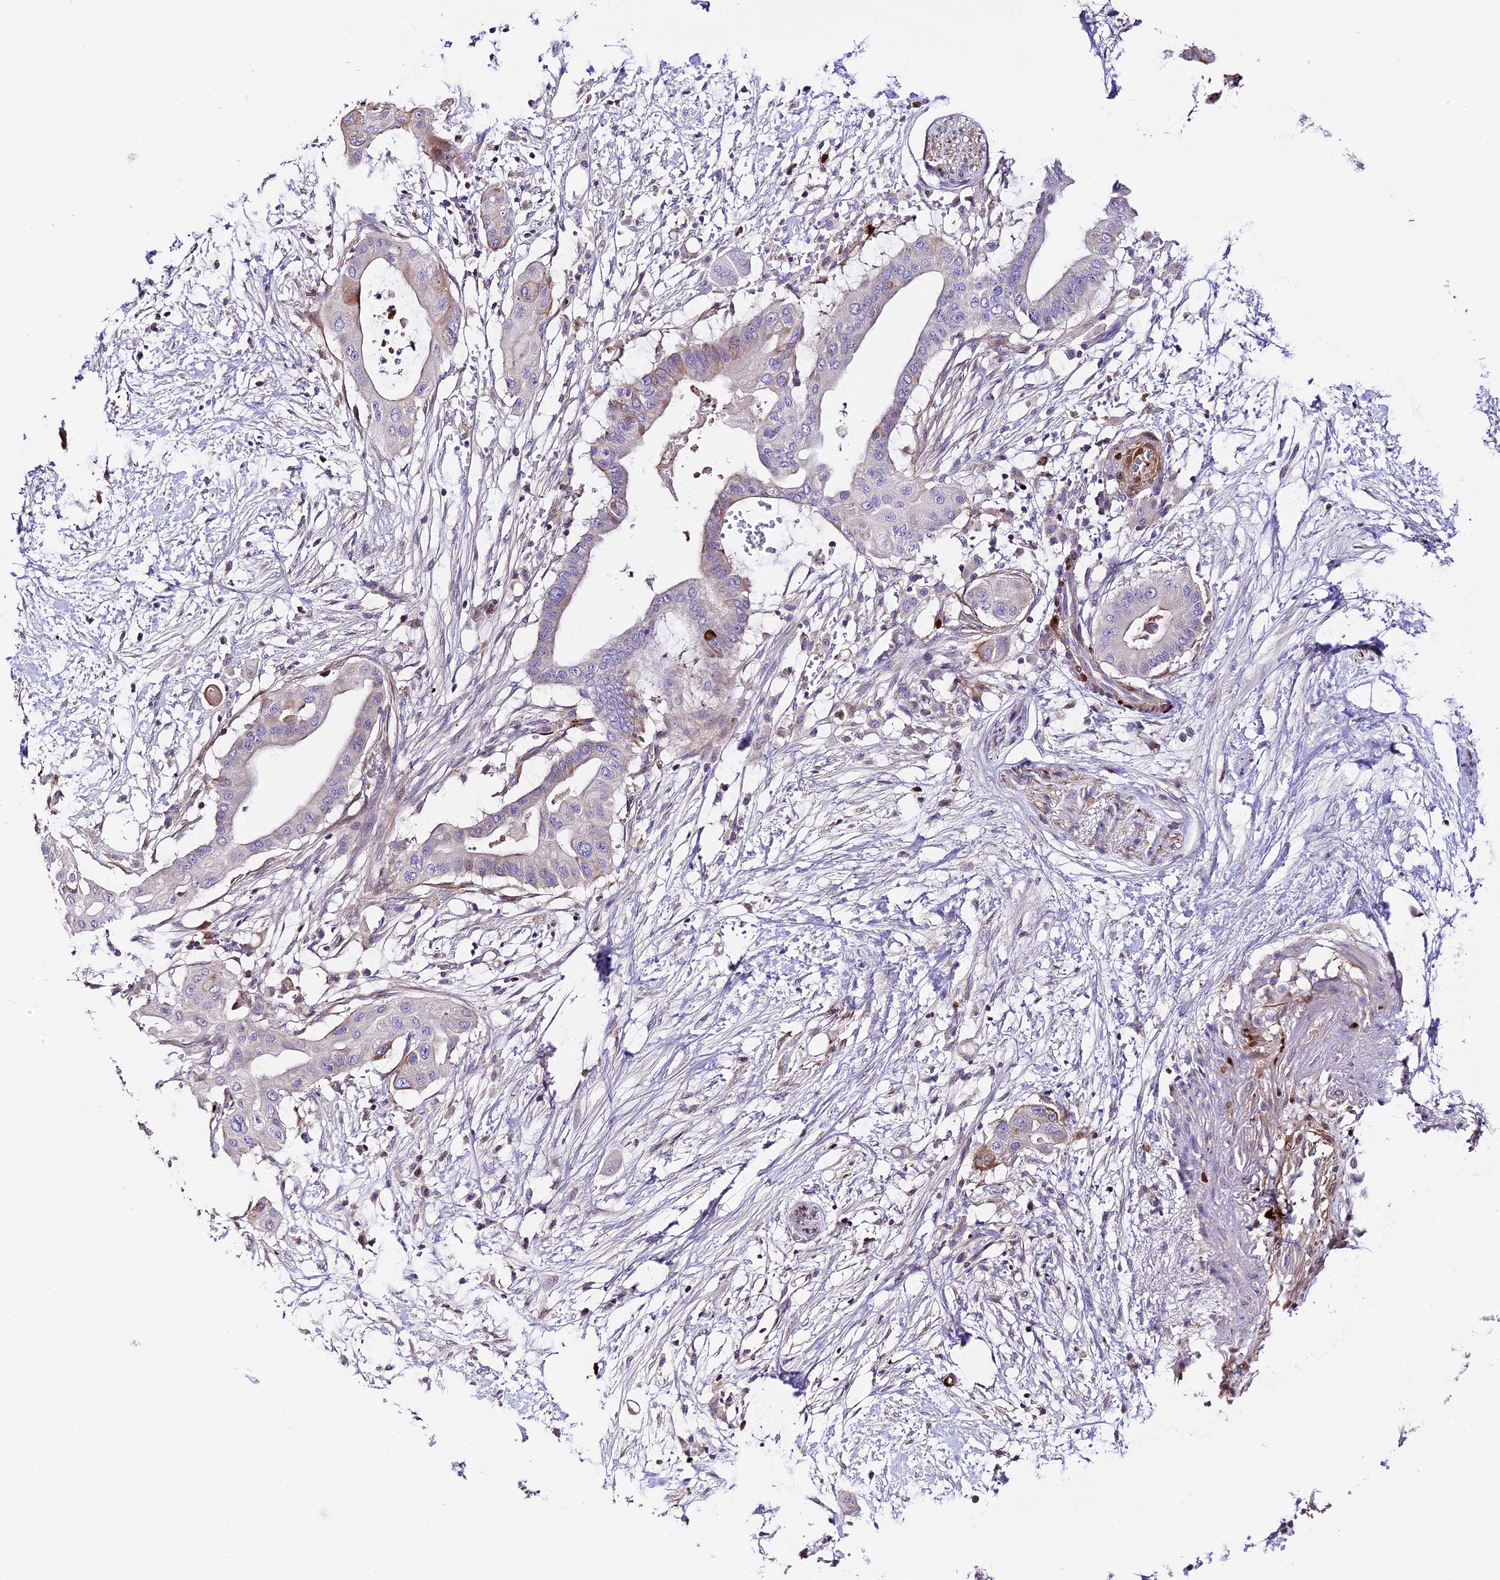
{"staining": {"intensity": "weak", "quantity": "<25%", "location": "cytoplasmic/membranous"}, "tissue": "pancreatic cancer", "cell_type": "Tumor cells", "image_type": "cancer", "snomed": [{"axis": "morphology", "description": "Adenocarcinoma, NOS"}, {"axis": "topography", "description": "Pancreas"}], "caption": "There is no significant expression in tumor cells of pancreatic adenocarcinoma.", "gene": "MAP3K7CL", "patient": {"sex": "male", "age": 68}}